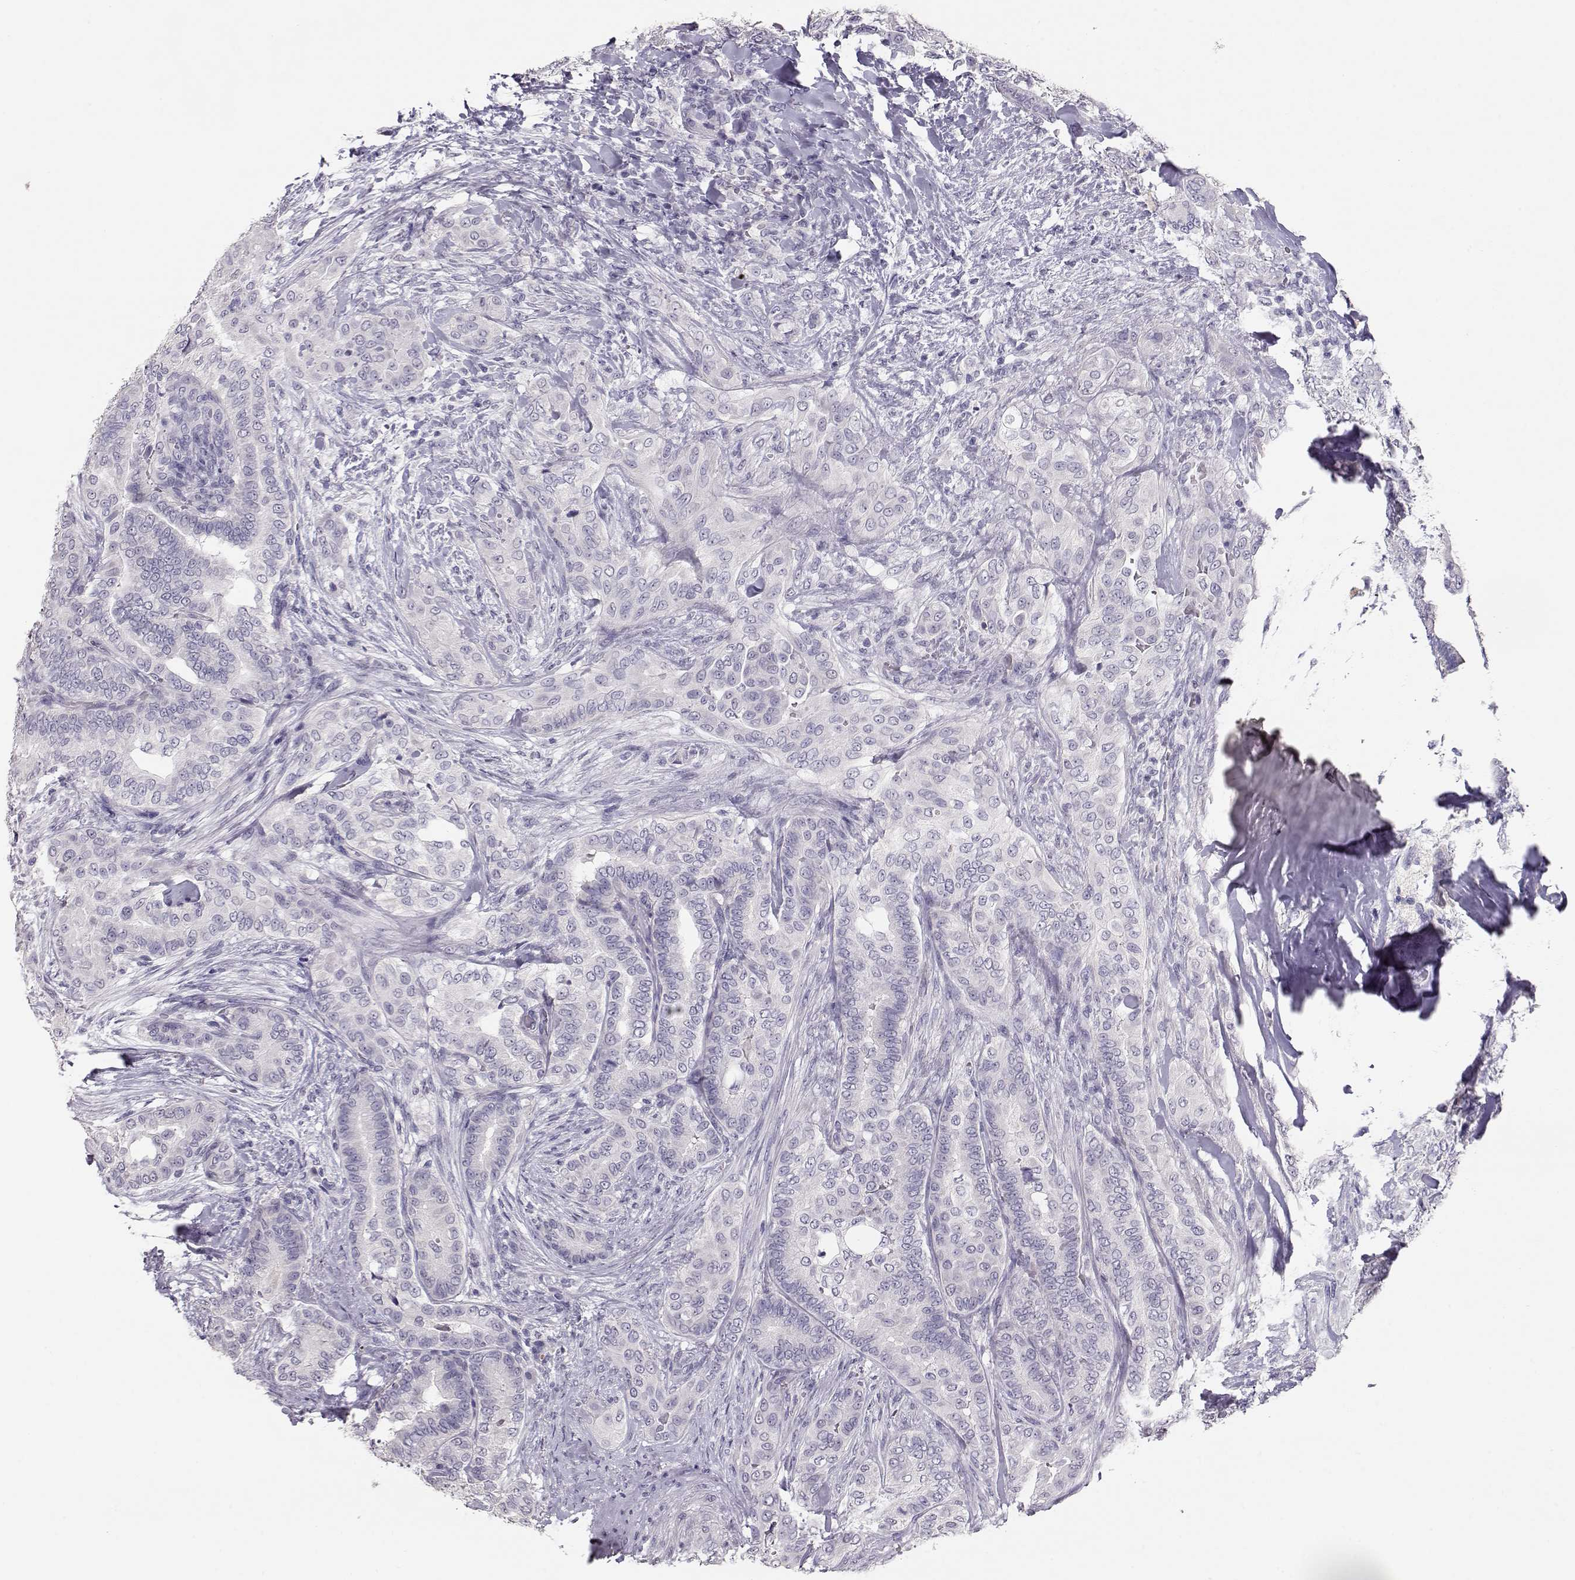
{"staining": {"intensity": "negative", "quantity": "none", "location": "none"}, "tissue": "thyroid cancer", "cell_type": "Tumor cells", "image_type": "cancer", "snomed": [{"axis": "morphology", "description": "Papillary adenocarcinoma, NOS"}, {"axis": "topography", "description": "Thyroid gland"}], "caption": "This photomicrograph is of thyroid cancer (papillary adenocarcinoma) stained with immunohistochemistry (IHC) to label a protein in brown with the nuclei are counter-stained blue. There is no positivity in tumor cells.", "gene": "MAGEC1", "patient": {"sex": "male", "age": 61}}